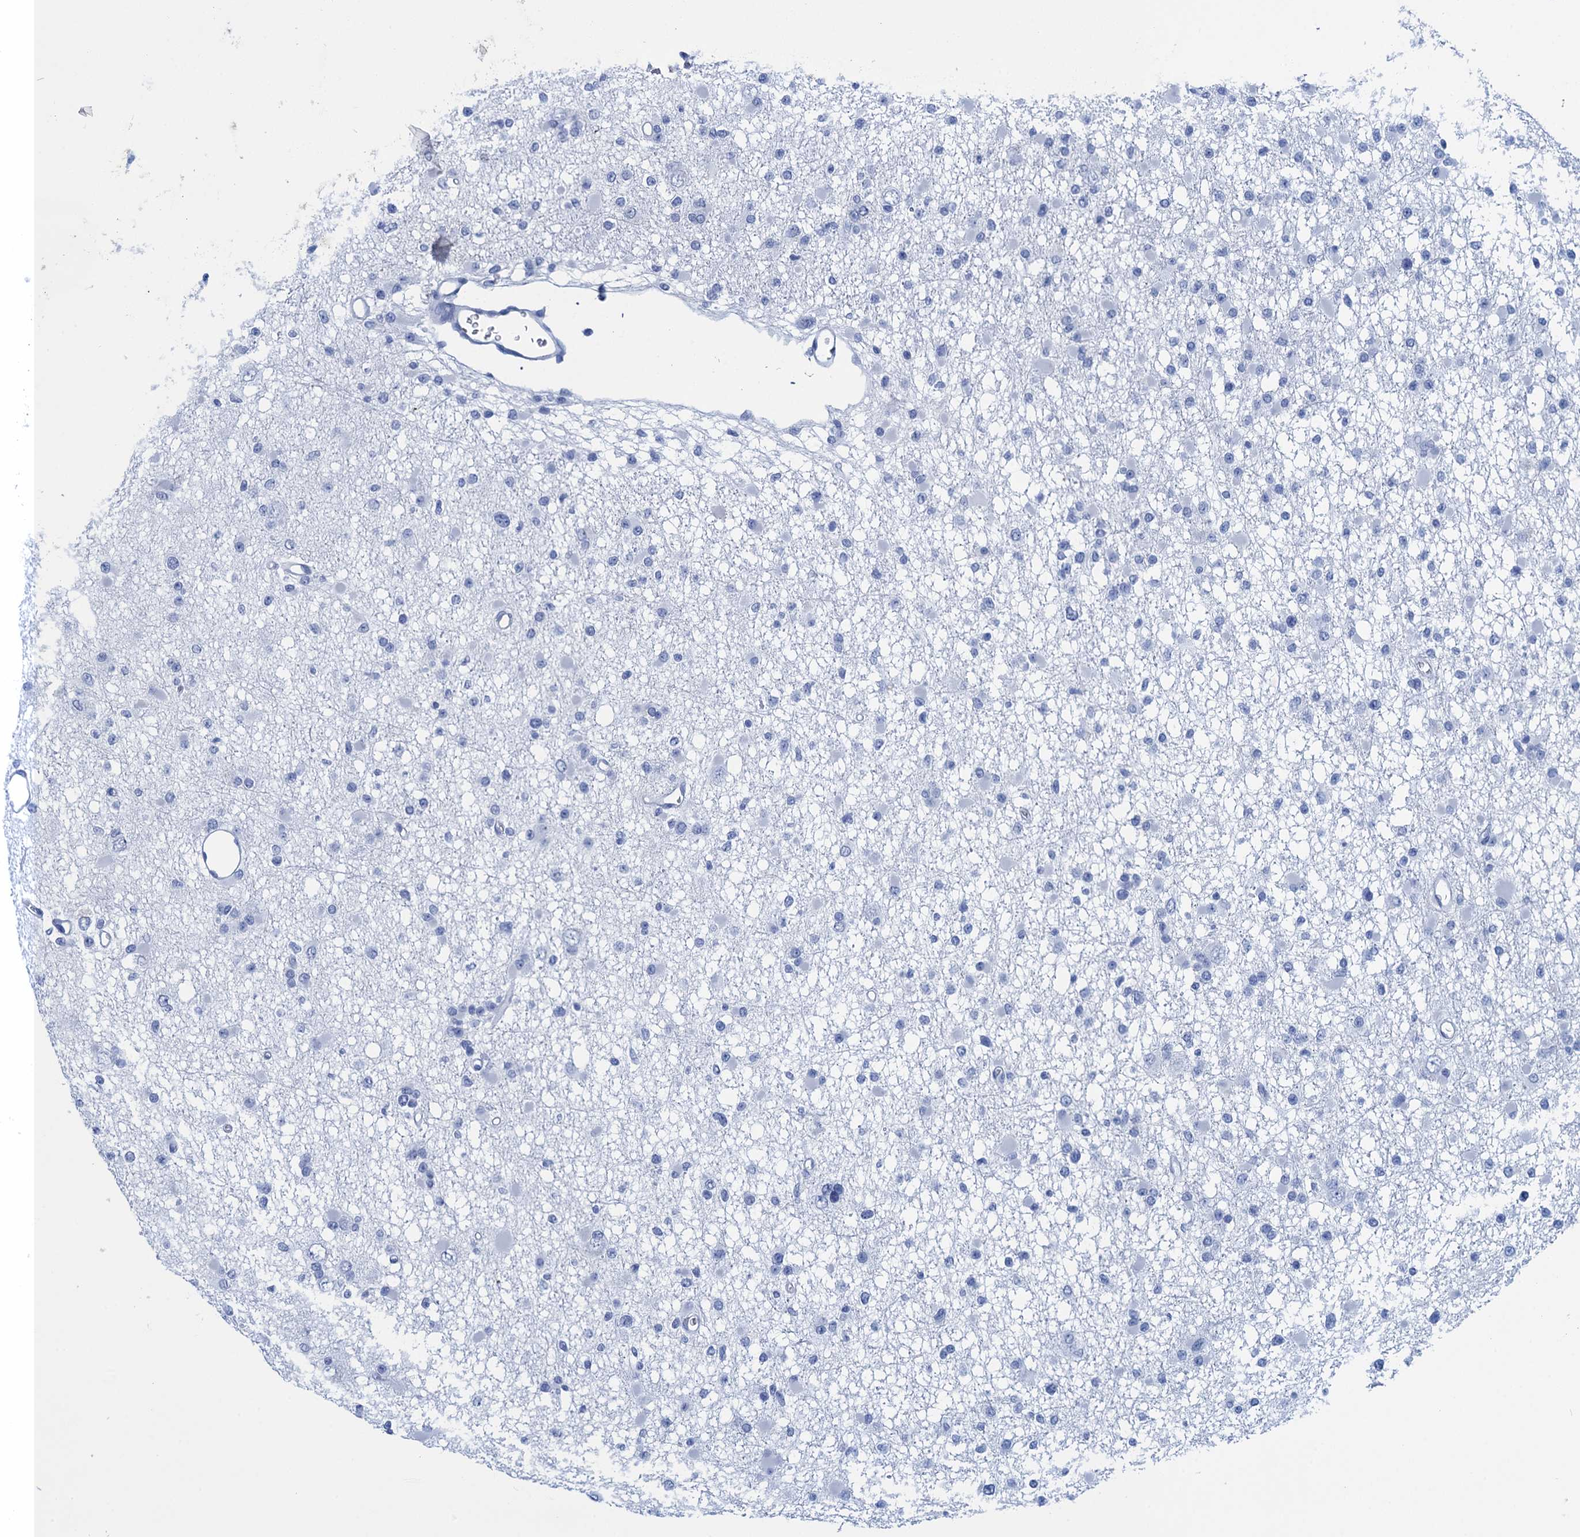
{"staining": {"intensity": "negative", "quantity": "none", "location": "none"}, "tissue": "glioma", "cell_type": "Tumor cells", "image_type": "cancer", "snomed": [{"axis": "morphology", "description": "Glioma, malignant, Low grade"}, {"axis": "topography", "description": "Brain"}], "caption": "A high-resolution histopathology image shows IHC staining of glioma, which demonstrates no significant staining in tumor cells.", "gene": "CALML5", "patient": {"sex": "female", "age": 22}}